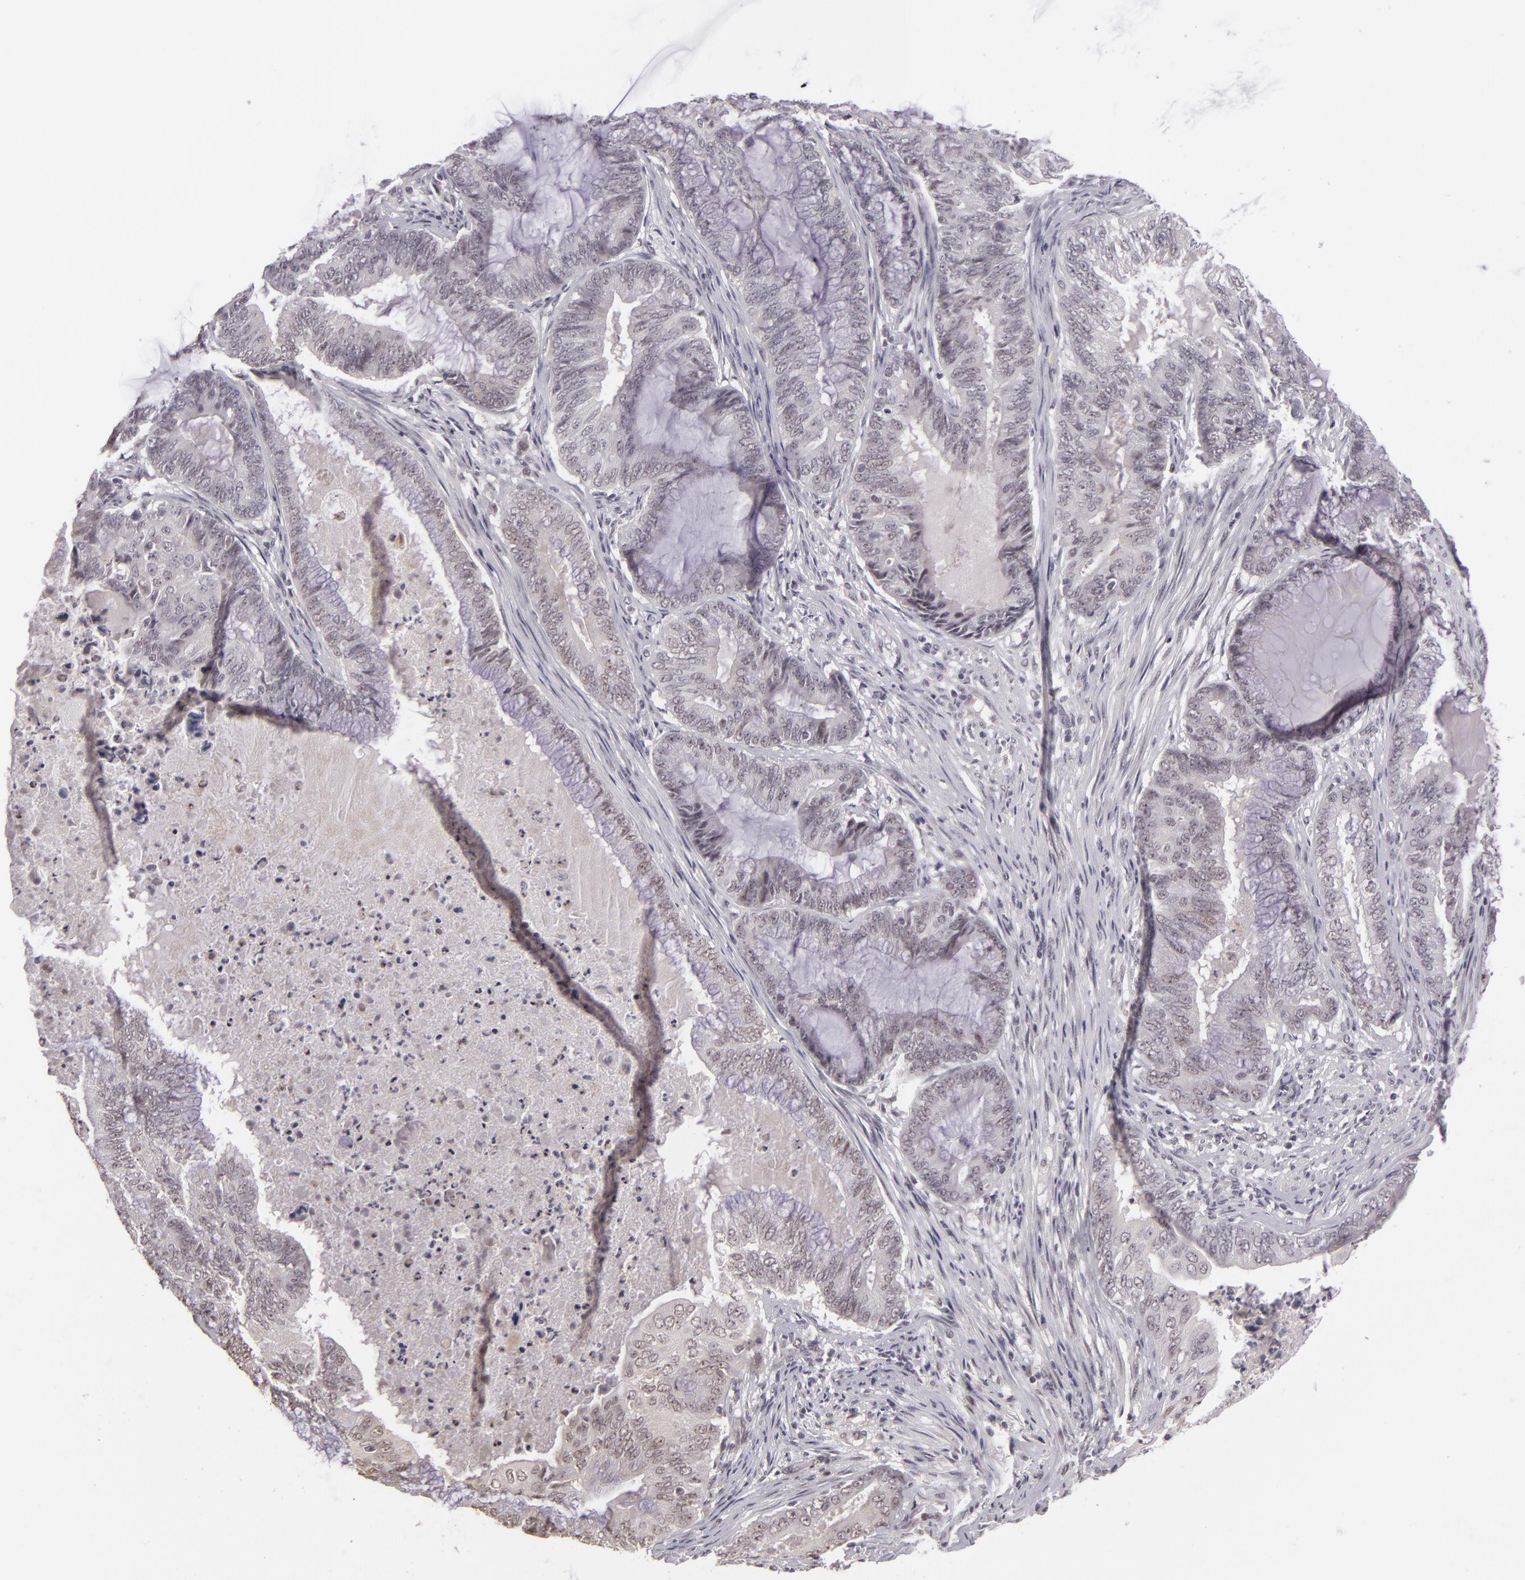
{"staining": {"intensity": "negative", "quantity": "none", "location": "none"}, "tissue": "endometrial cancer", "cell_type": "Tumor cells", "image_type": "cancer", "snomed": [{"axis": "morphology", "description": "Adenocarcinoma, NOS"}, {"axis": "topography", "description": "Endometrium"}], "caption": "A histopathology image of human adenocarcinoma (endometrial) is negative for staining in tumor cells. The staining is performed using DAB brown chromogen with nuclei counter-stained in using hematoxylin.", "gene": "RRP7A", "patient": {"sex": "female", "age": 63}}